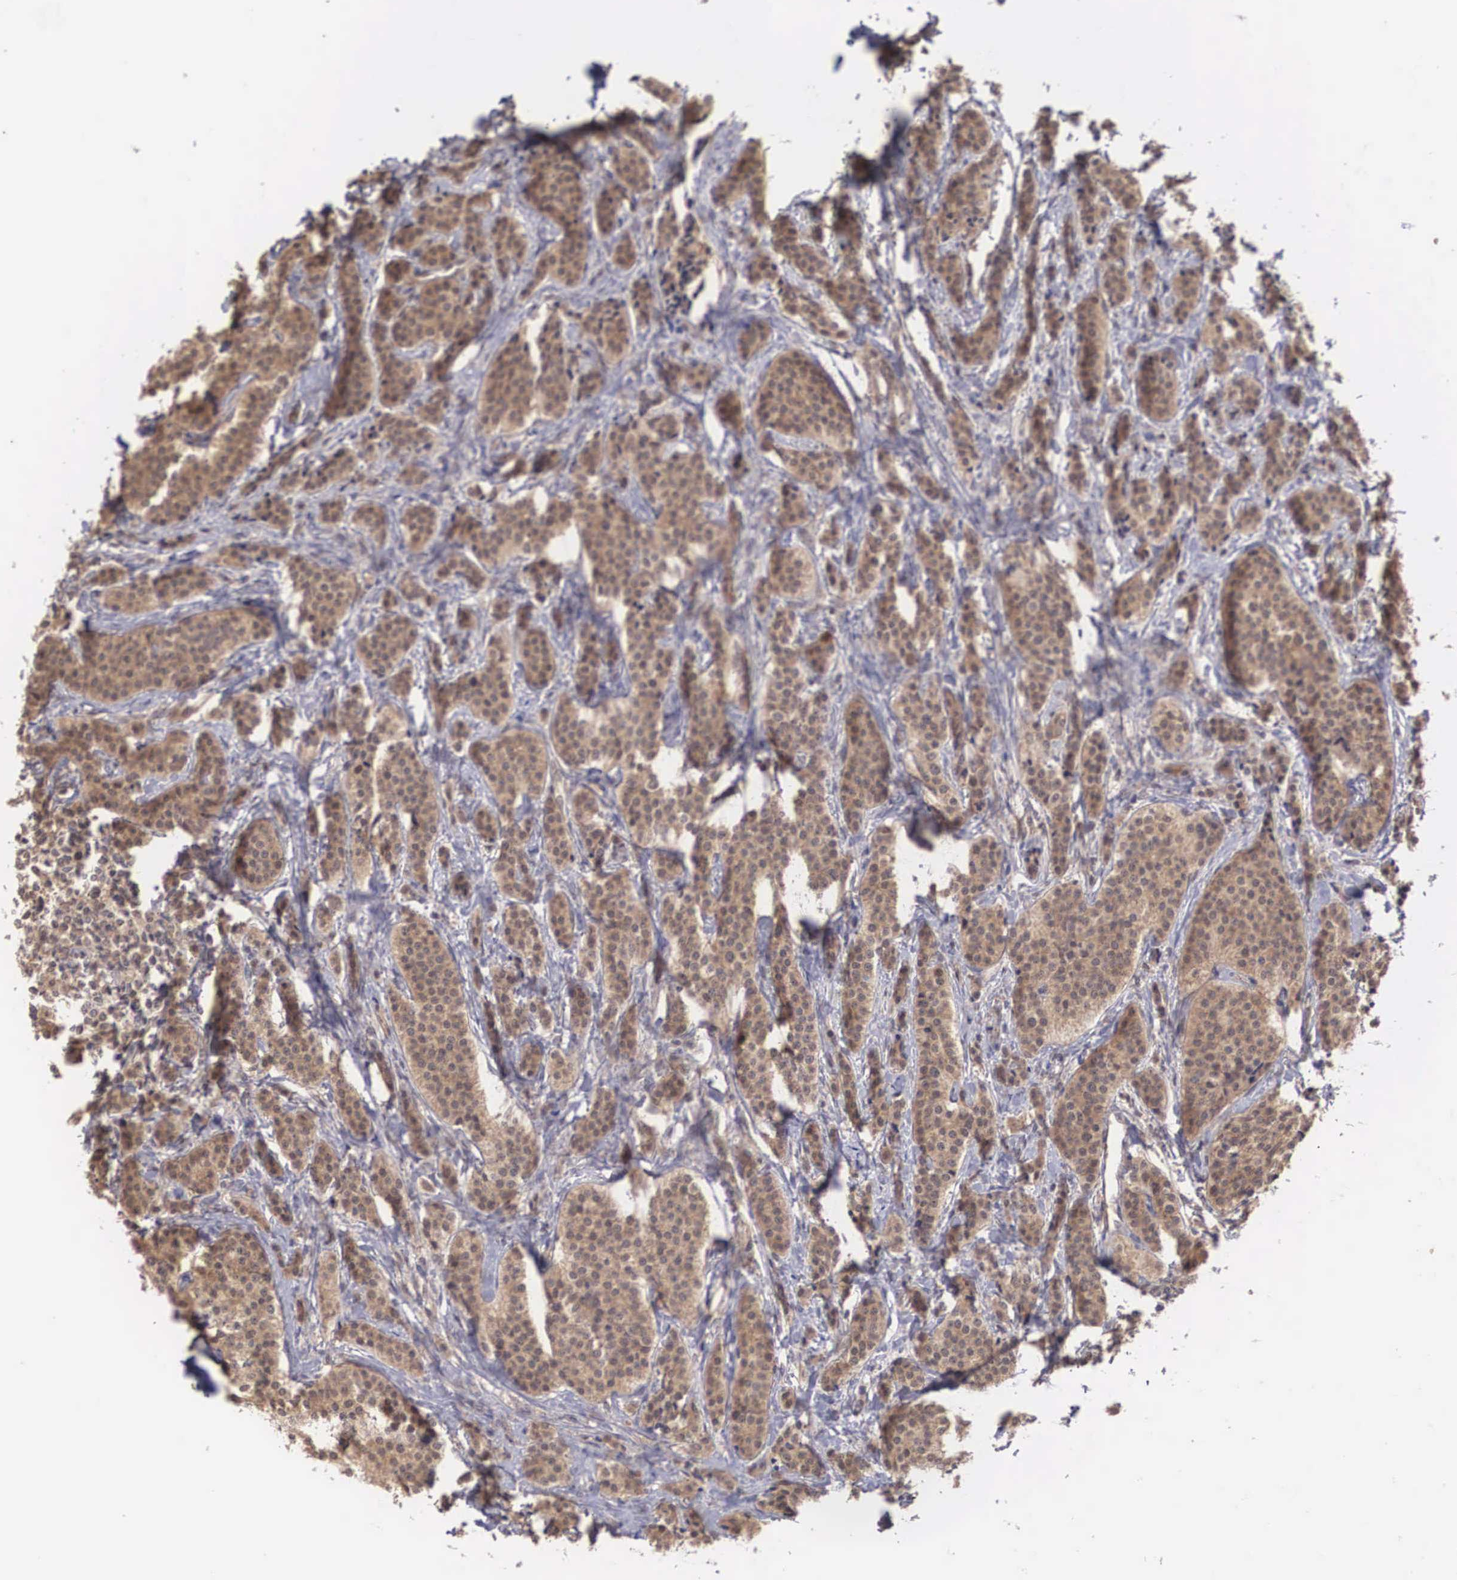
{"staining": {"intensity": "moderate", "quantity": ">75%", "location": "cytoplasmic/membranous"}, "tissue": "carcinoid", "cell_type": "Tumor cells", "image_type": "cancer", "snomed": [{"axis": "morphology", "description": "Carcinoid, malignant, NOS"}, {"axis": "topography", "description": "Small intestine"}], "caption": "Carcinoid (malignant) stained with IHC reveals moderate cytoplasmic/membranous positivity in about >75% of tumor cells.", "gene": "DNAJB7", "patient": {"sex": "male", "age": 63}}